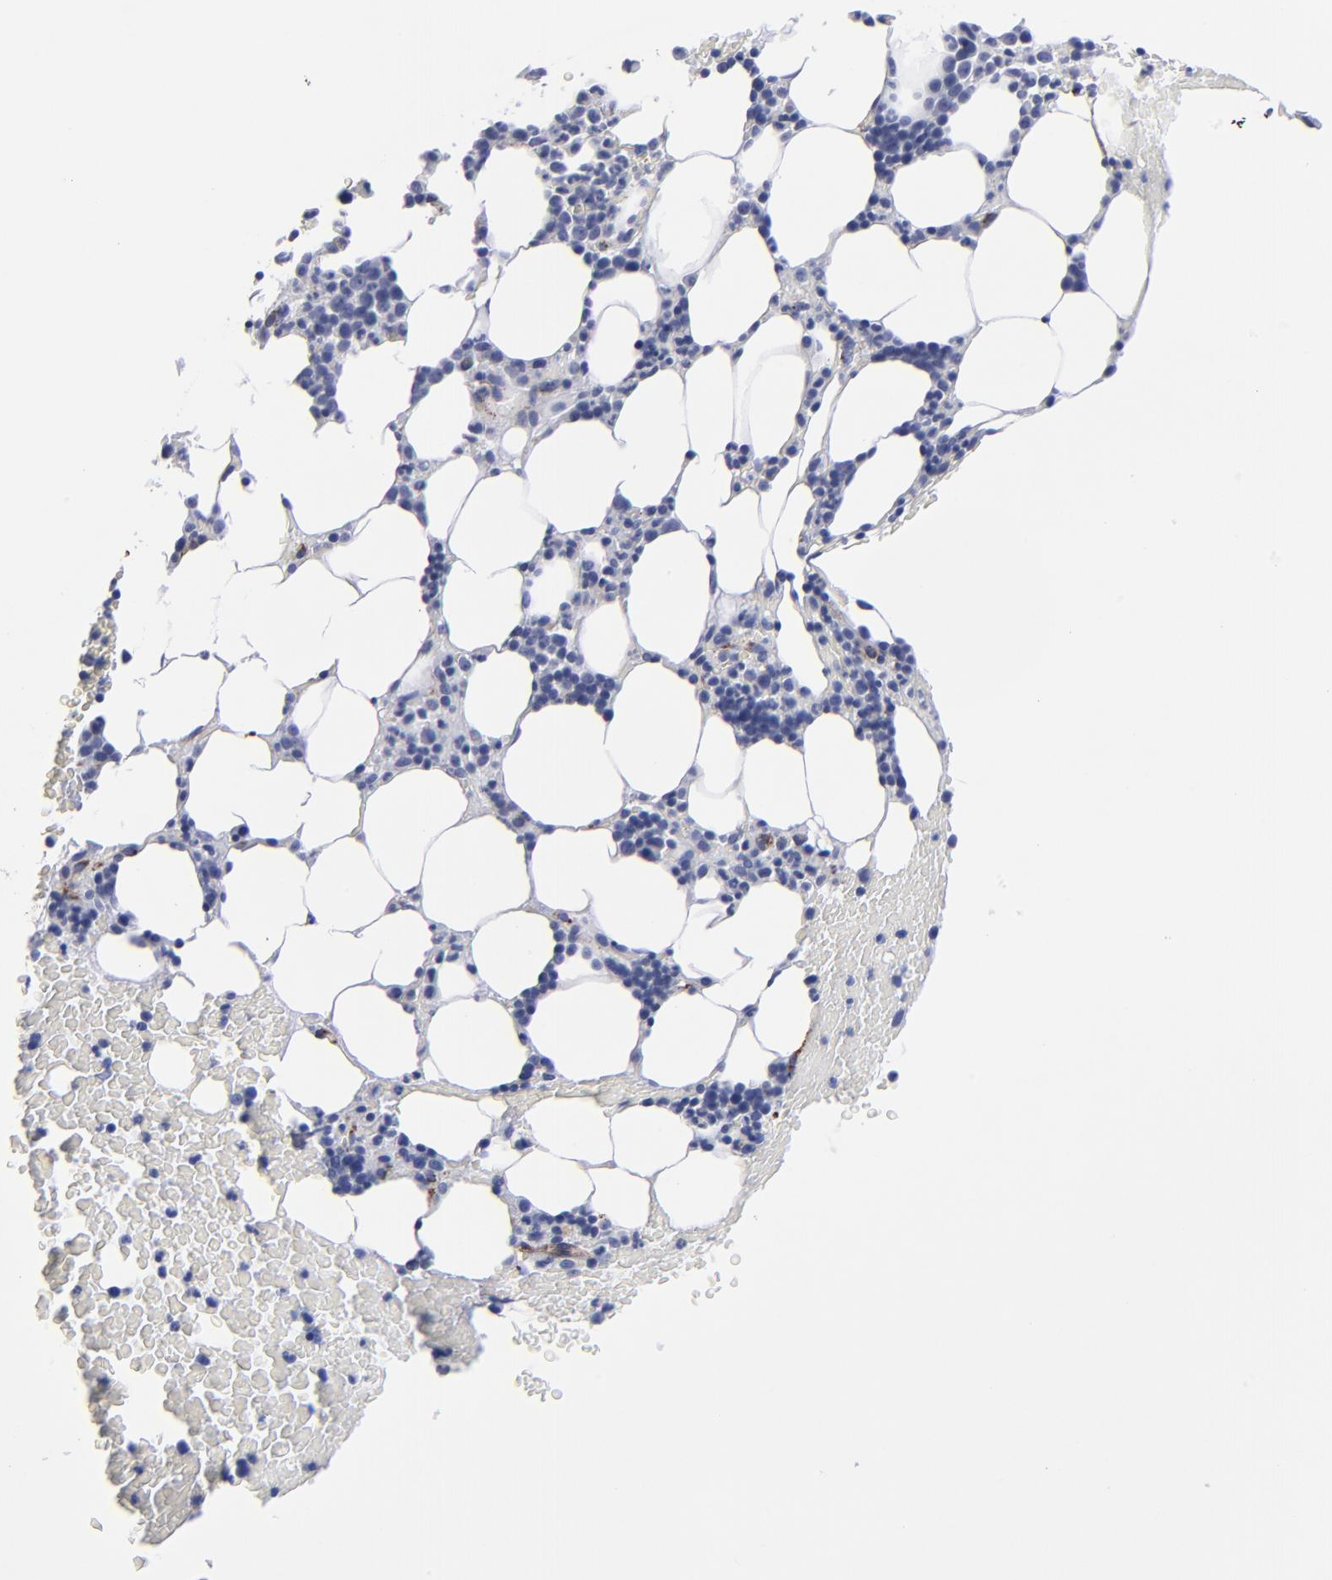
{"staining": {"intensity": "negative", "quantity": "none", "location": "none"}, "tissue": "bone marrow", "cell_type": "Hematopoietic cells", "image_type": "normal", "snomed": [{"axis": "morphology", "description": "Normal tissue, NOS"}, {"axis": "topography", "description": "Bone marrow"}], "caption": "Immunohistochemistry of unremarkable human bone marrow displays no expression in hematopoietic cells. (Immunohistochemistry (ihc), brightfield microscopy, high magnification).", "gene": "TM4SF1", "patient": {"sex": "female", "age": 84}}